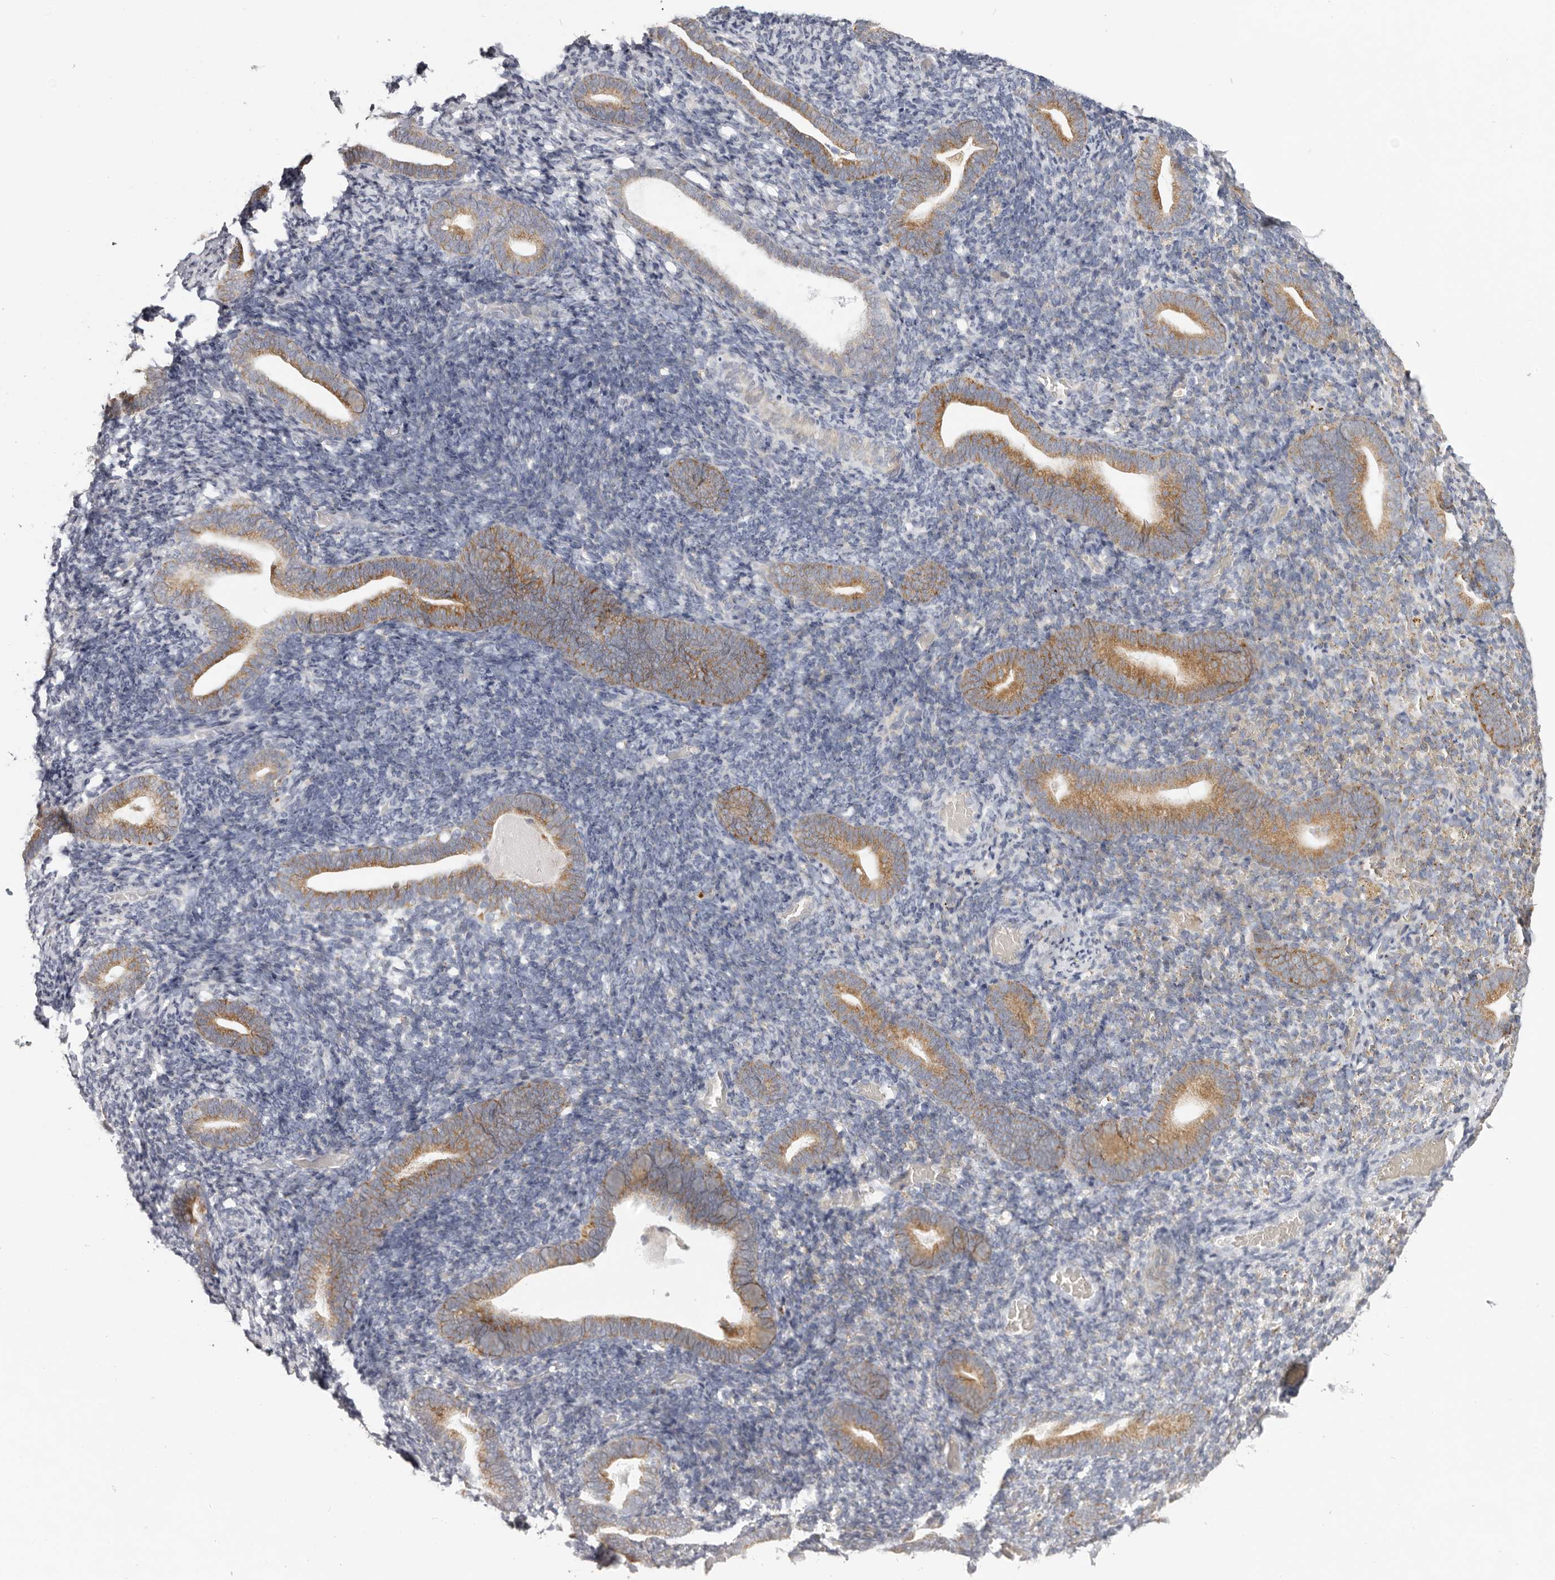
{"staining": {"intensity": "moderate", "quantity": "<25%", "location": "cytoplasmic/membranous"}, "tissue": "endometrium", "cell_type": "Cells in endometrial stroma", "image_type": "normal", "snomed": [{"axis": "morphology", "description": "Normal tissue, NOS"}, {"axis": "topography", "description": "Endometrium"}], "caption": "A brown stain highlights moderate cytoplasmic/membranous staining of a protein in cells in endometrial stroma of benign human endometrium.", "gene": "IL32", "patient": {"sex": "female", "age": 51}}